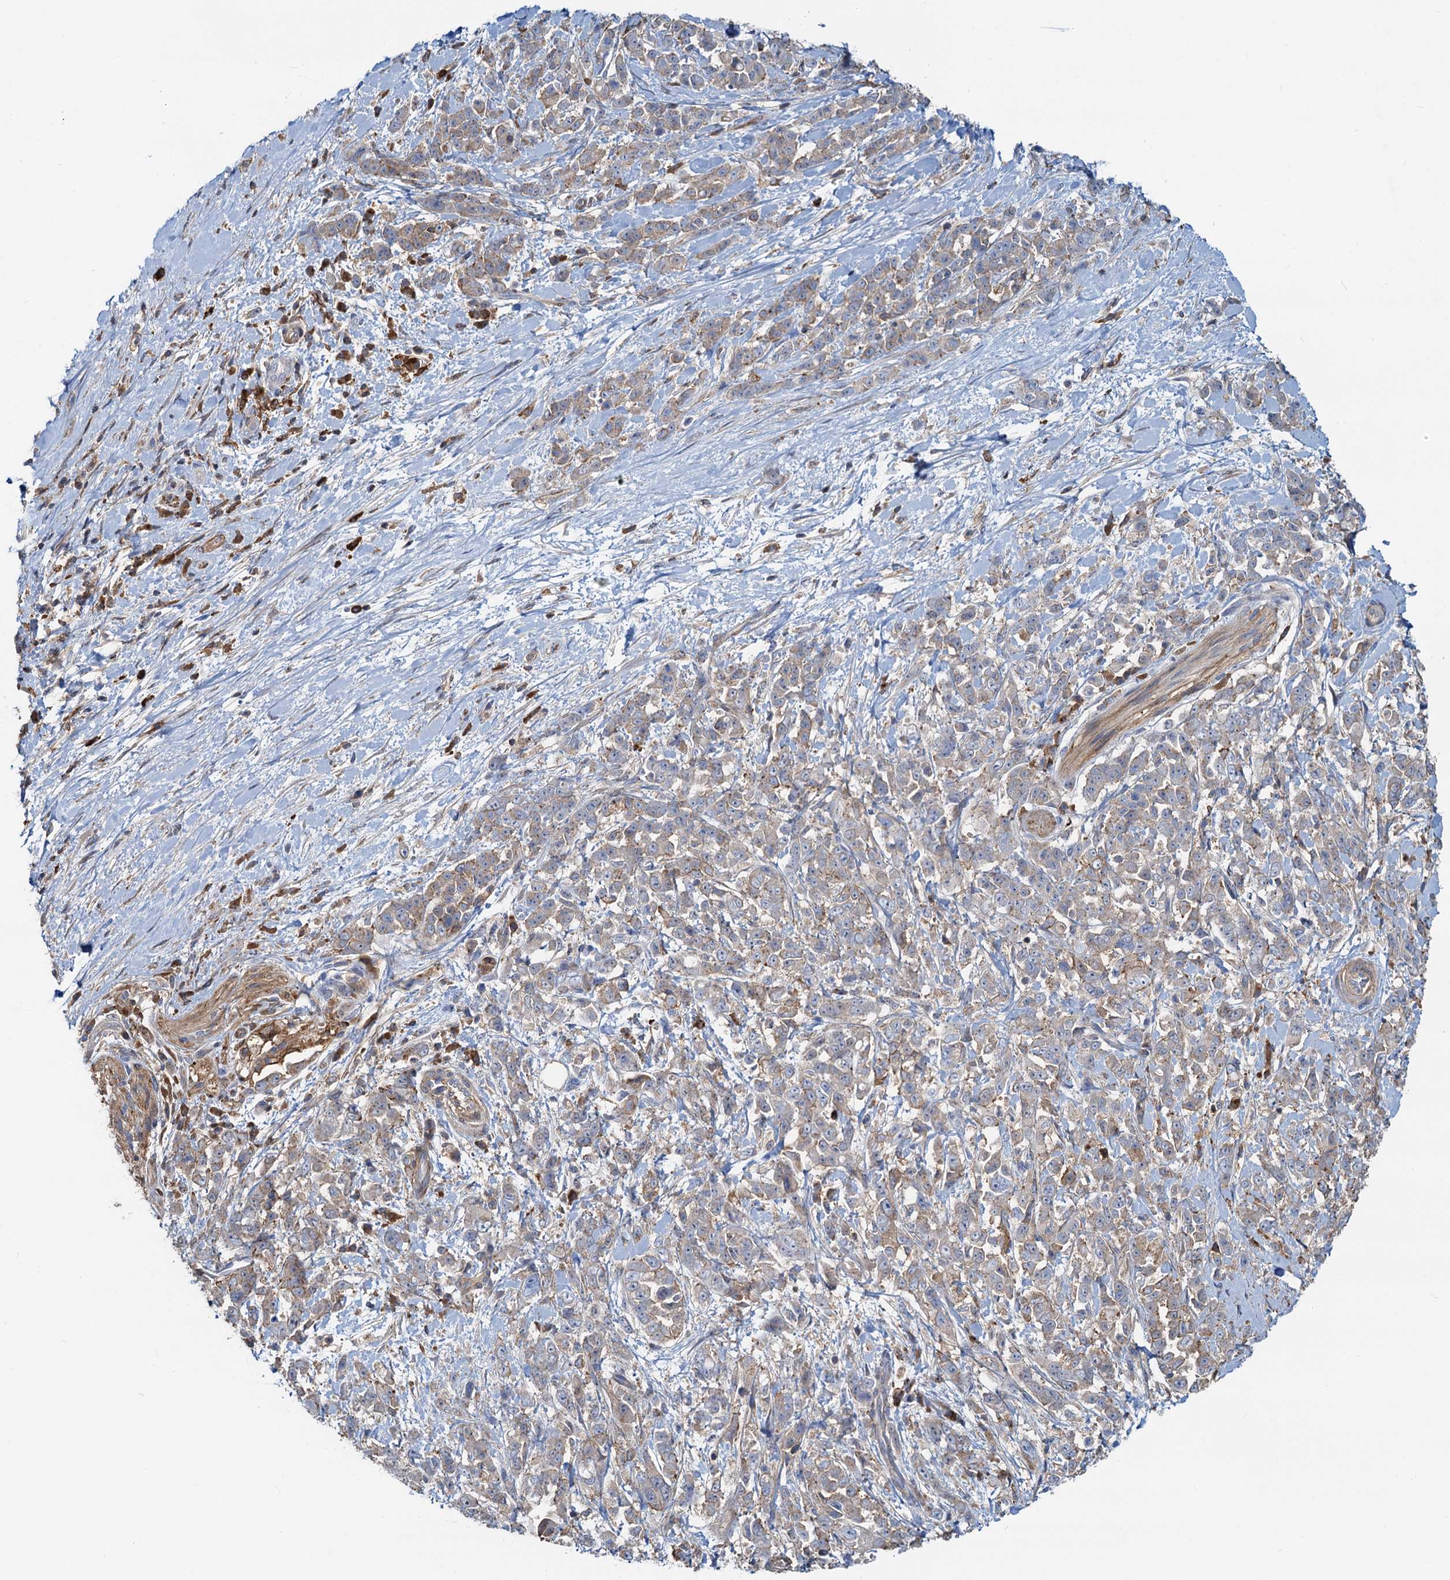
{"staining": {"intensity": "weak", "quantity": ">75%", "location": "cytoplasmic/membranous"}, "tissue": "pancreatic cancer", "cell_type": "Tumor cells", "image_type": "cancer", "snomed": [{"axis": "morphology", "description": "Normal tissue, NOS"}, {"axis": "morphology", "description": "Adenocarcinoma, NOS"}, {"axis": "topography", "description": "Pancreas"}], "caption": "There is low levels of weak cytoplasmic/membranous positivity in tumor cells of pancreatic cancer, as demonstrated by immunohistochemical staining (brown color).", "gene": "LNX2", "patient": {"sex": "female", "age": 64}}